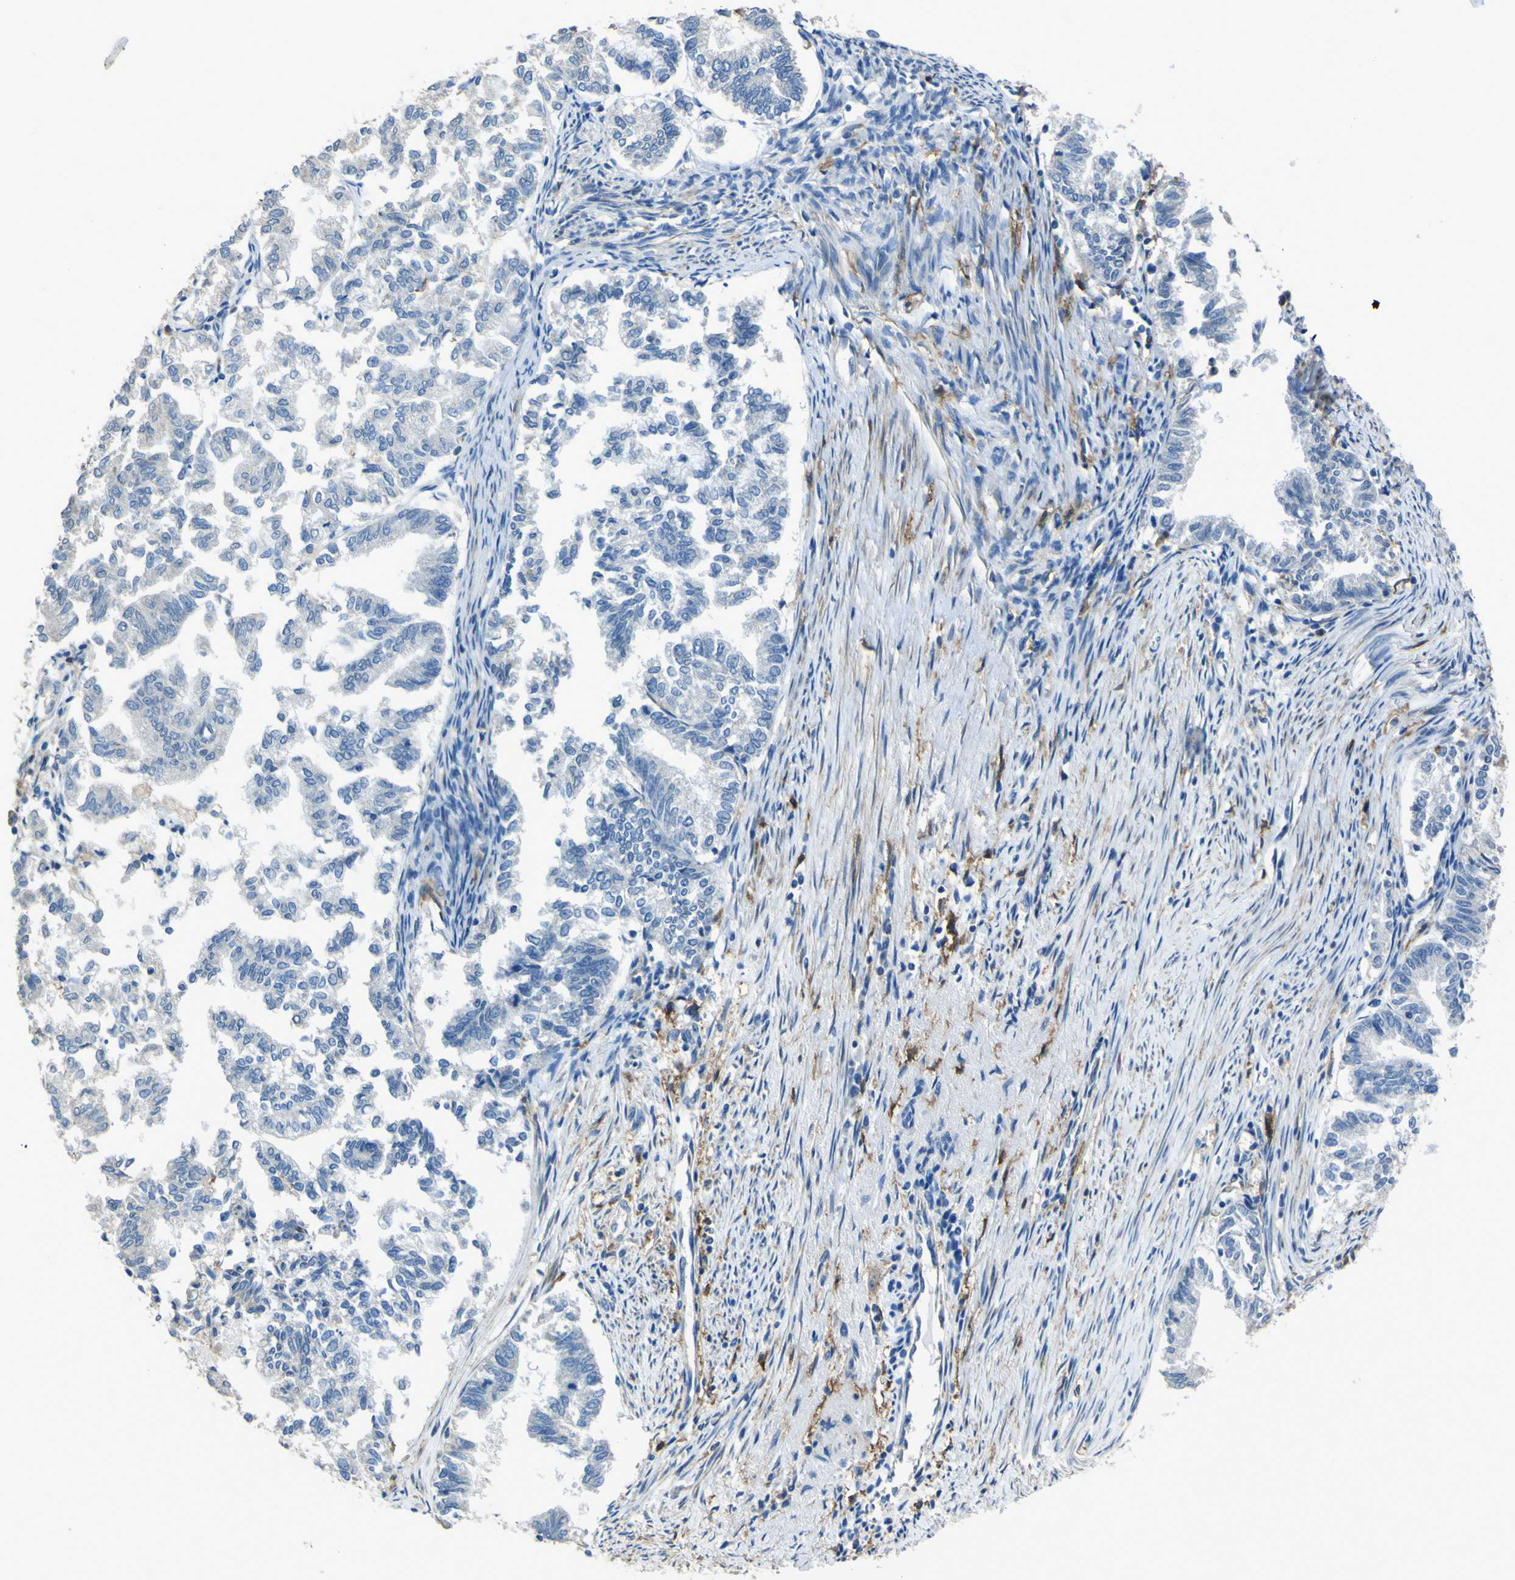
{"staining": {"intensity": "negative", "quantity": "none", "location": "none"}, "tissue": "endometrial cancer", "cell_type": "Tumor cells", "image_type": "cancer", "snomed": [{"axis": "morphology", "description": "Necrosis, NOS"}, {"axis": "morphology", "description": "Adenocarcinoma, NOS"}, {"axis": "topography", "description": "Endometrium"}], "caption": "Immunohistochemistry (IHC) of human endometrial cancer (adenocarcinoma) displays no positivity in tumor cells.", "gene": "LAIR1", "patient": {"sex": "female", "age": 79}}